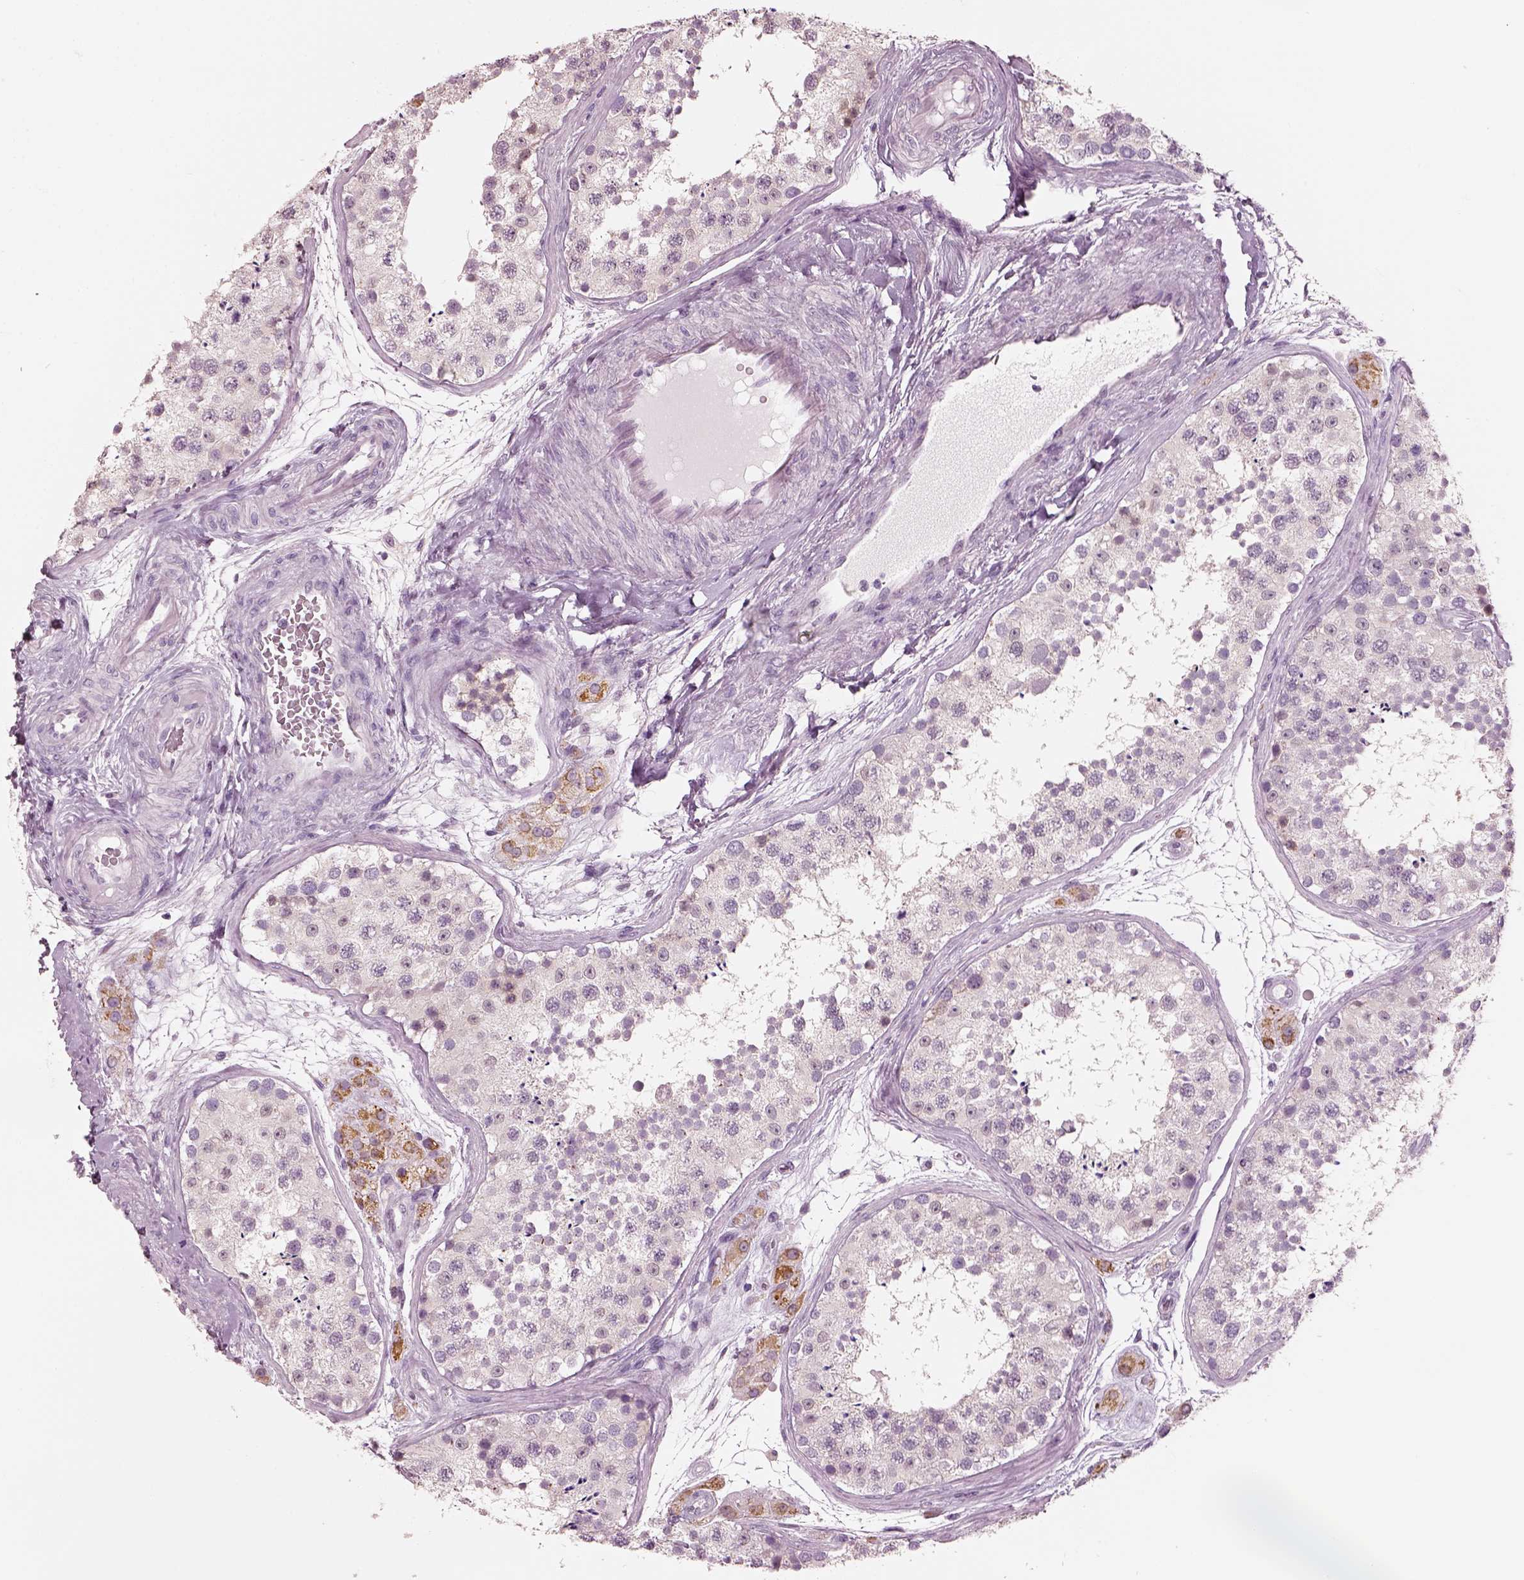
{"staining": {"intensity": "moderate", "quantity": "<25%", "location": "cytoplasmic/membranous"}, "tissue": "testis", "cell_type": "Cells in seminiferous ducts", "image_type": "normal", "snomed": [{"axis": "morphology", "description": "Normal tissue, NOS"}, {"axis": "topography", "description": "Testis"}], "caption": "Immunohistochemistry (DAB) staining of unremarkable human testis displays moderate cytoplasmic/membranous protein expression in approximately <25% of cells in seminiferous ducts.", "gene": "ELSPBP1", "patient": {"sex": "male", "age": 41}}